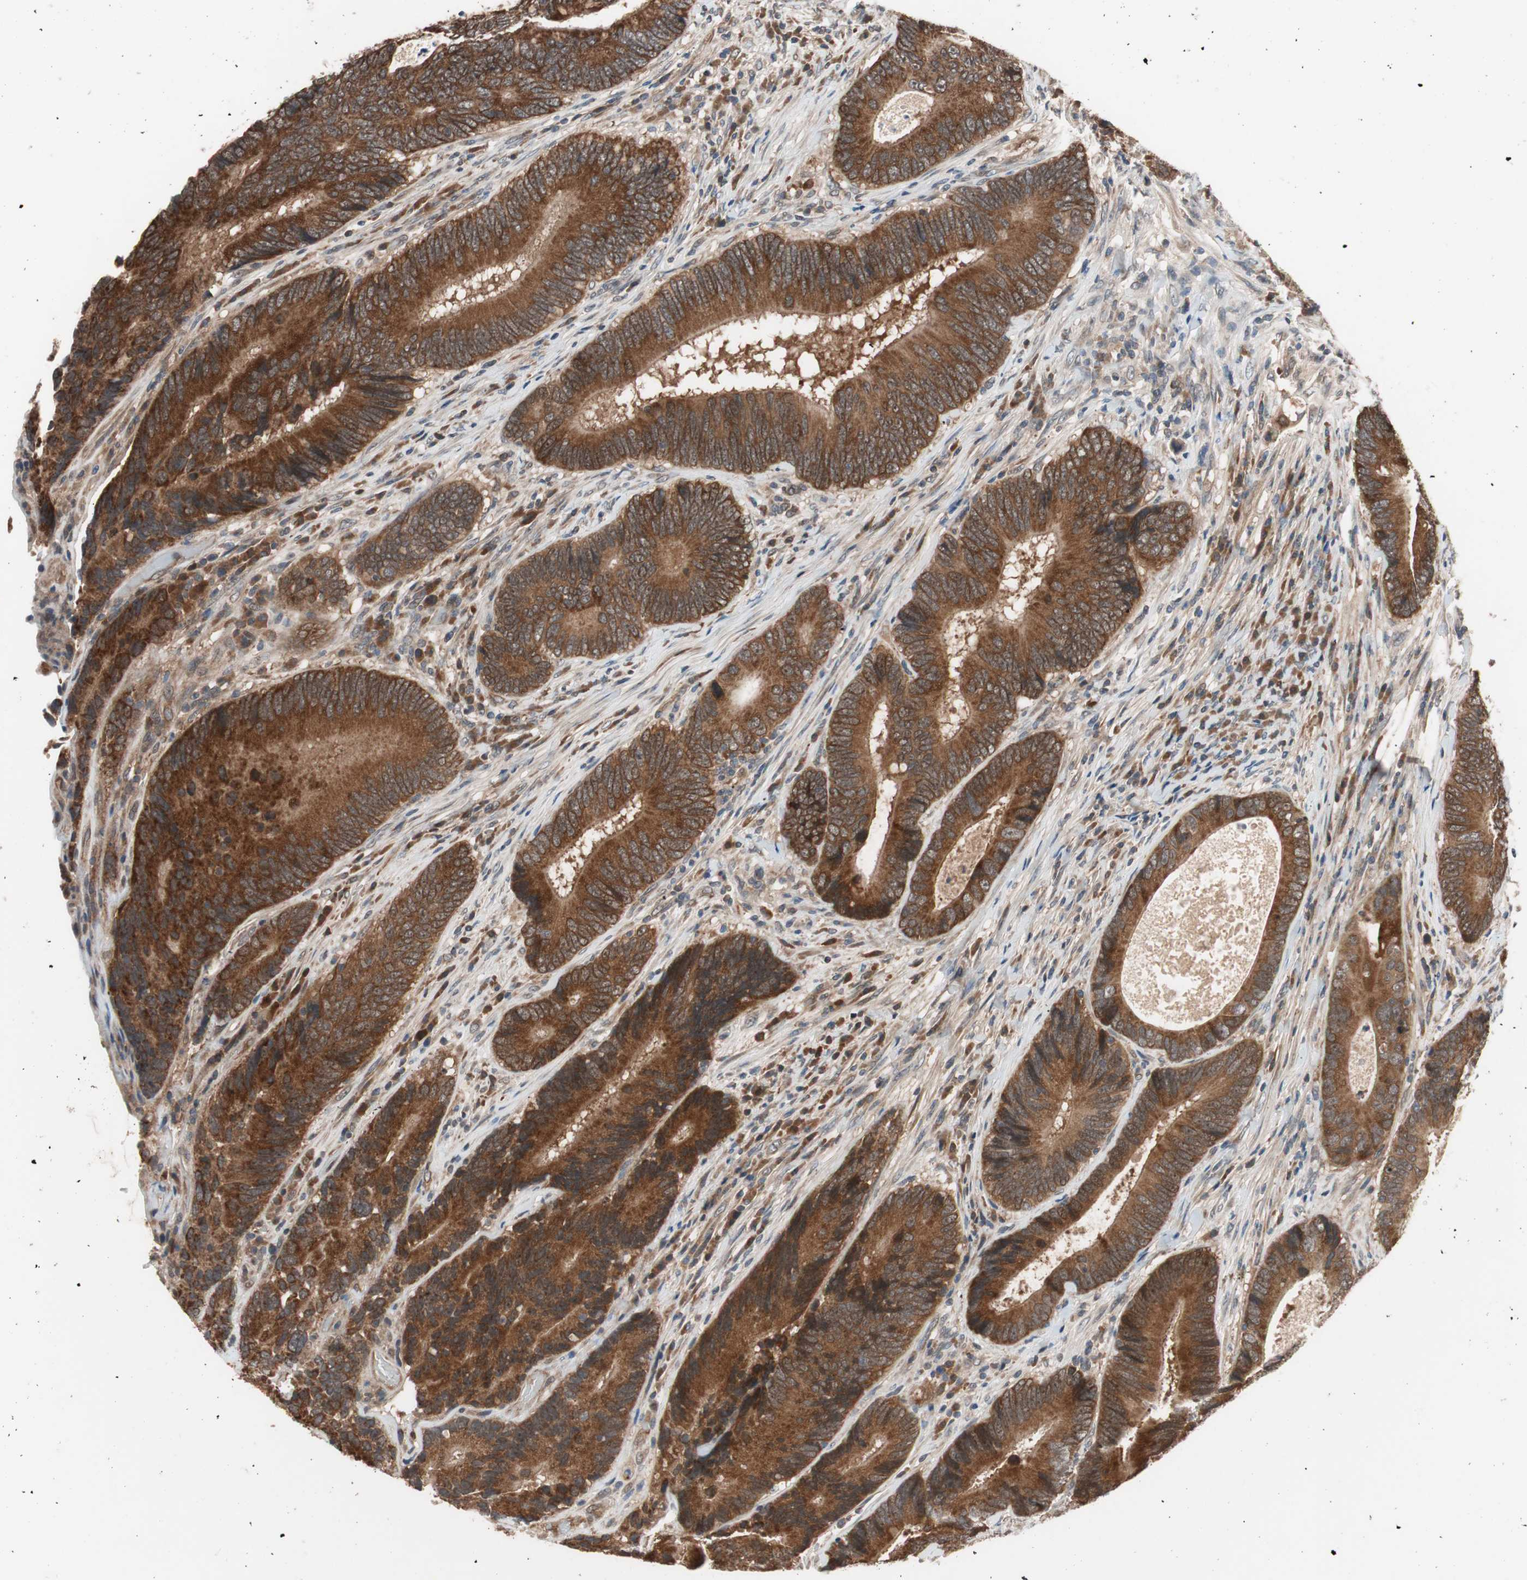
{"staining": {"intensity": "strong", "quantity": ">75%", "location": "cytoplasmic/membranous"}, "tissue": "colorectal cancer", "cell_type": "Tumor cells", "image_type": "cancer", "snomed": [{"axis": "morphology", "description": "Adenocarcinoma, NOS"}, {"axis": "topography", "description": "Colon"}], "caption": "Tumor cells exhibit high levels of strong cytoplasmic/membranous expression in about >75% of cells in human colorectal cancer.", "gene": "HMBS", "patient": {"sex": "female", "age": 78}}